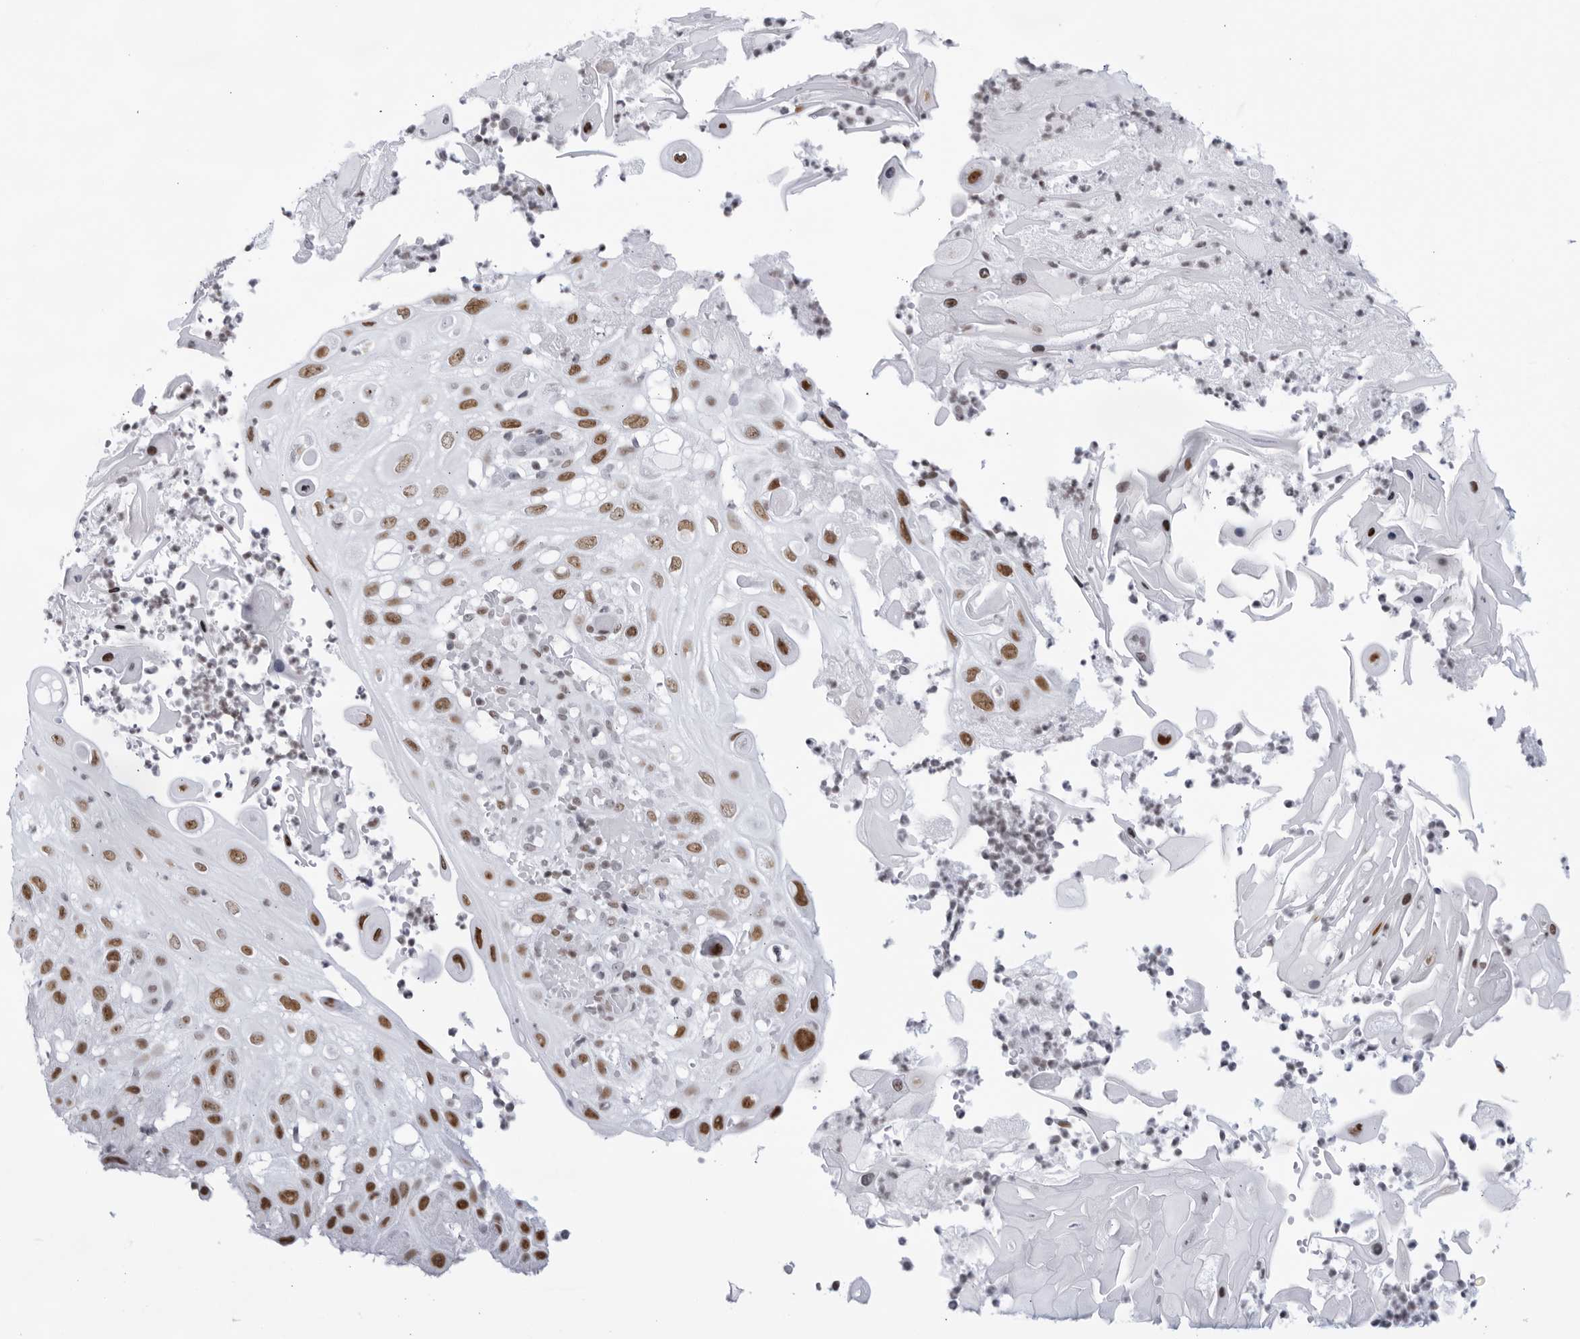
{"staining": {"intensity": "strong", "quantity": ">75%", "location": "nuclear"}, "tissue": "skin cancer", "cell_type": "Tumor cells", "image_type": "cancer", "snomed": [{"axis": "morphology", "description": "Normal tissue, NOS"}, {"axis": "morphology", "description": "Squamous cell carcinoma, NOS"}, {"axis": "topography", "description": "Skin"}], "caption": "Skin cancer (squamous cell carcinoma) stained for a protein (brown) shows strong nuclear positive expression in about >75% of tumor cells.", "gene": "HP1BP3", "patient": {"sex": "female", "age": 96}}